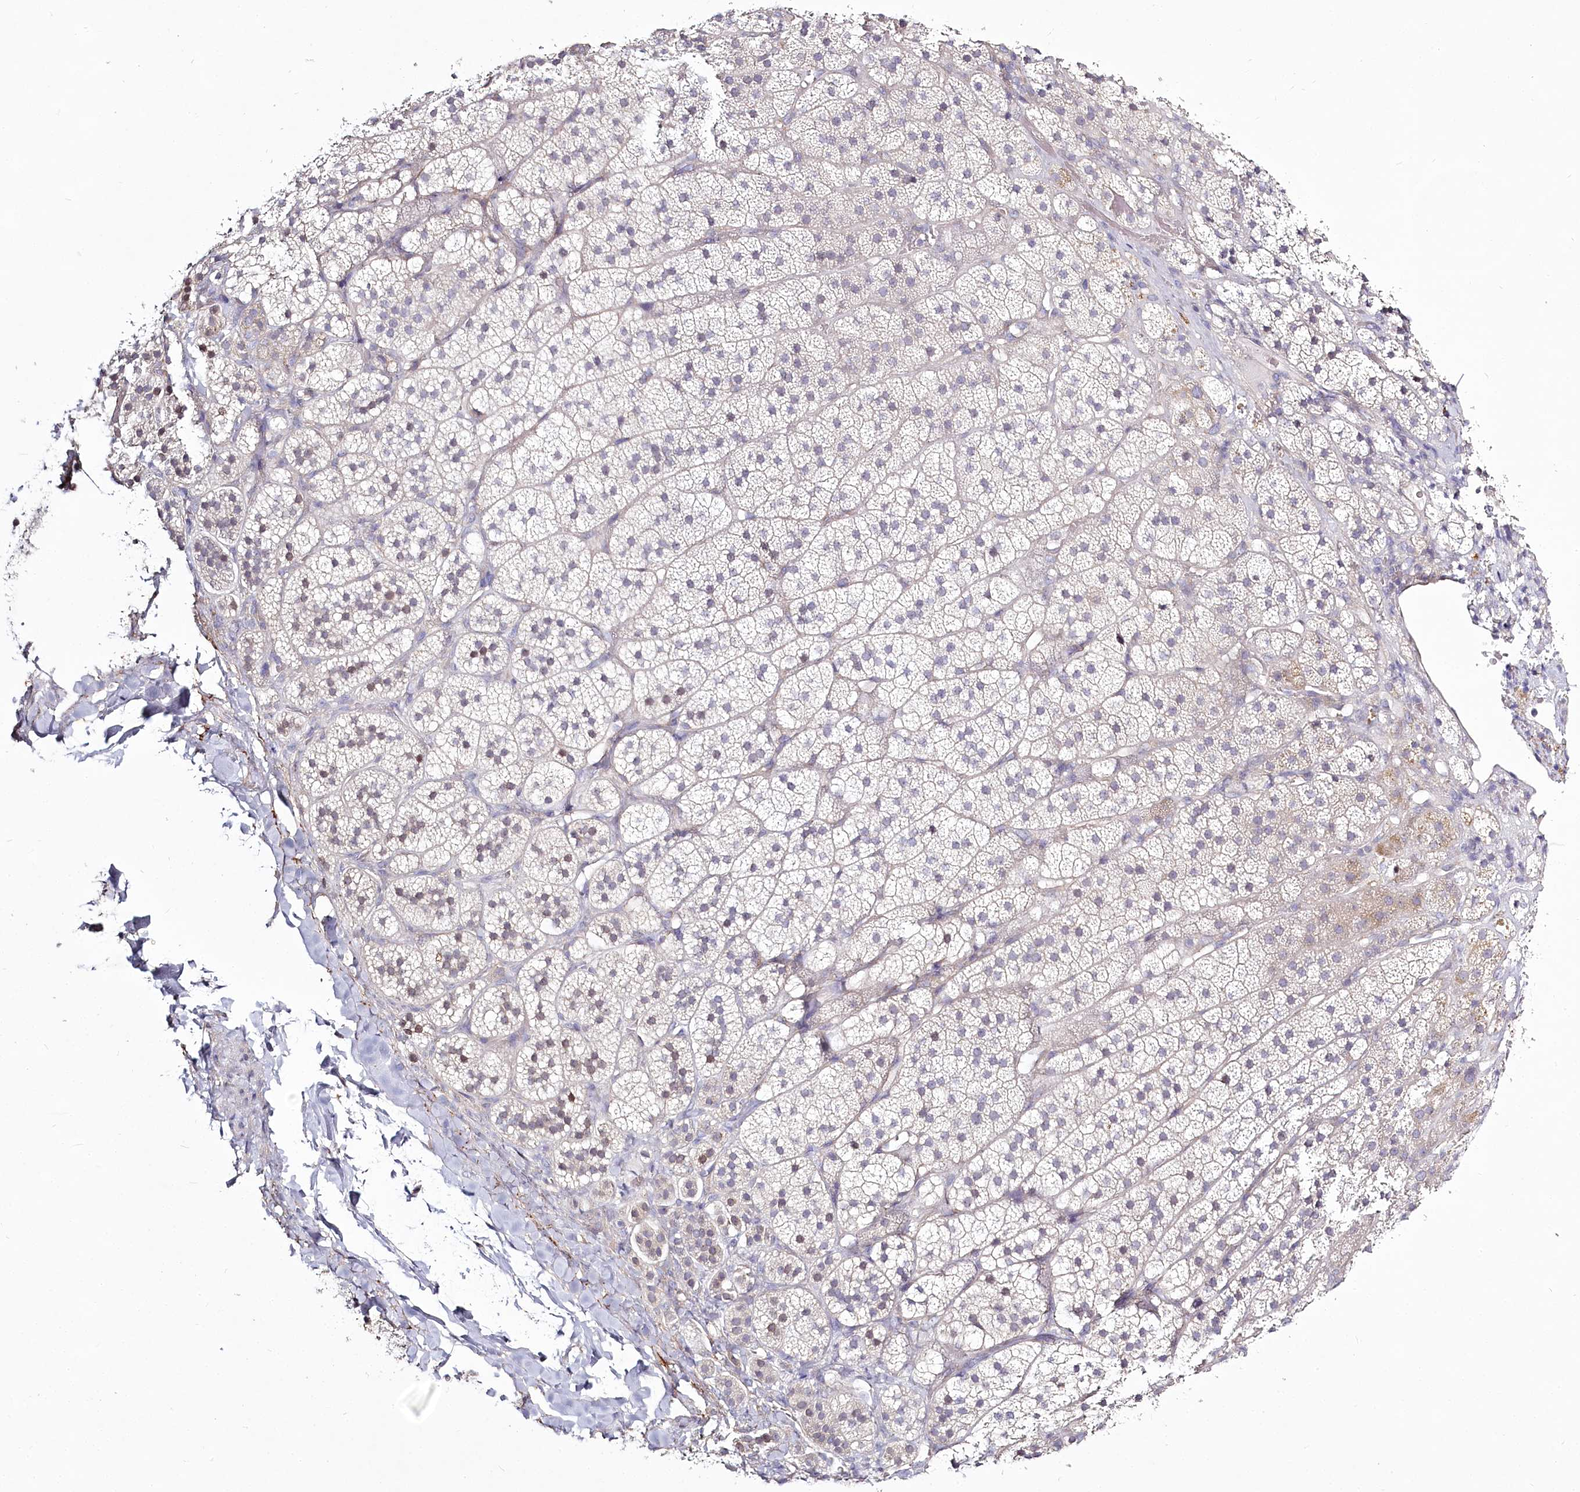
{"staining": {"intensity": "strong", "quantity": "<25%", "location": "cytoplasmic/membranous"}, "tissue": "adrenal gland", "cell_type": "Glandular cells", "image_type": "normal", "snomed": [{"axis": "morphology", "description": "Normal tissue, NOS"}, {"axis": "topography", "description": "Adrenal gland"}], "caption": "Immunohistochemistry (IHC) histopathology image of normal human adrenal gland stained for a protein (brown), which displays medium levels of strong cytoplasmic/membranous positivity in about <25% of glandular cells.", "gene": "SPINK13", "patient": {"sex": "female", "age": 44}}